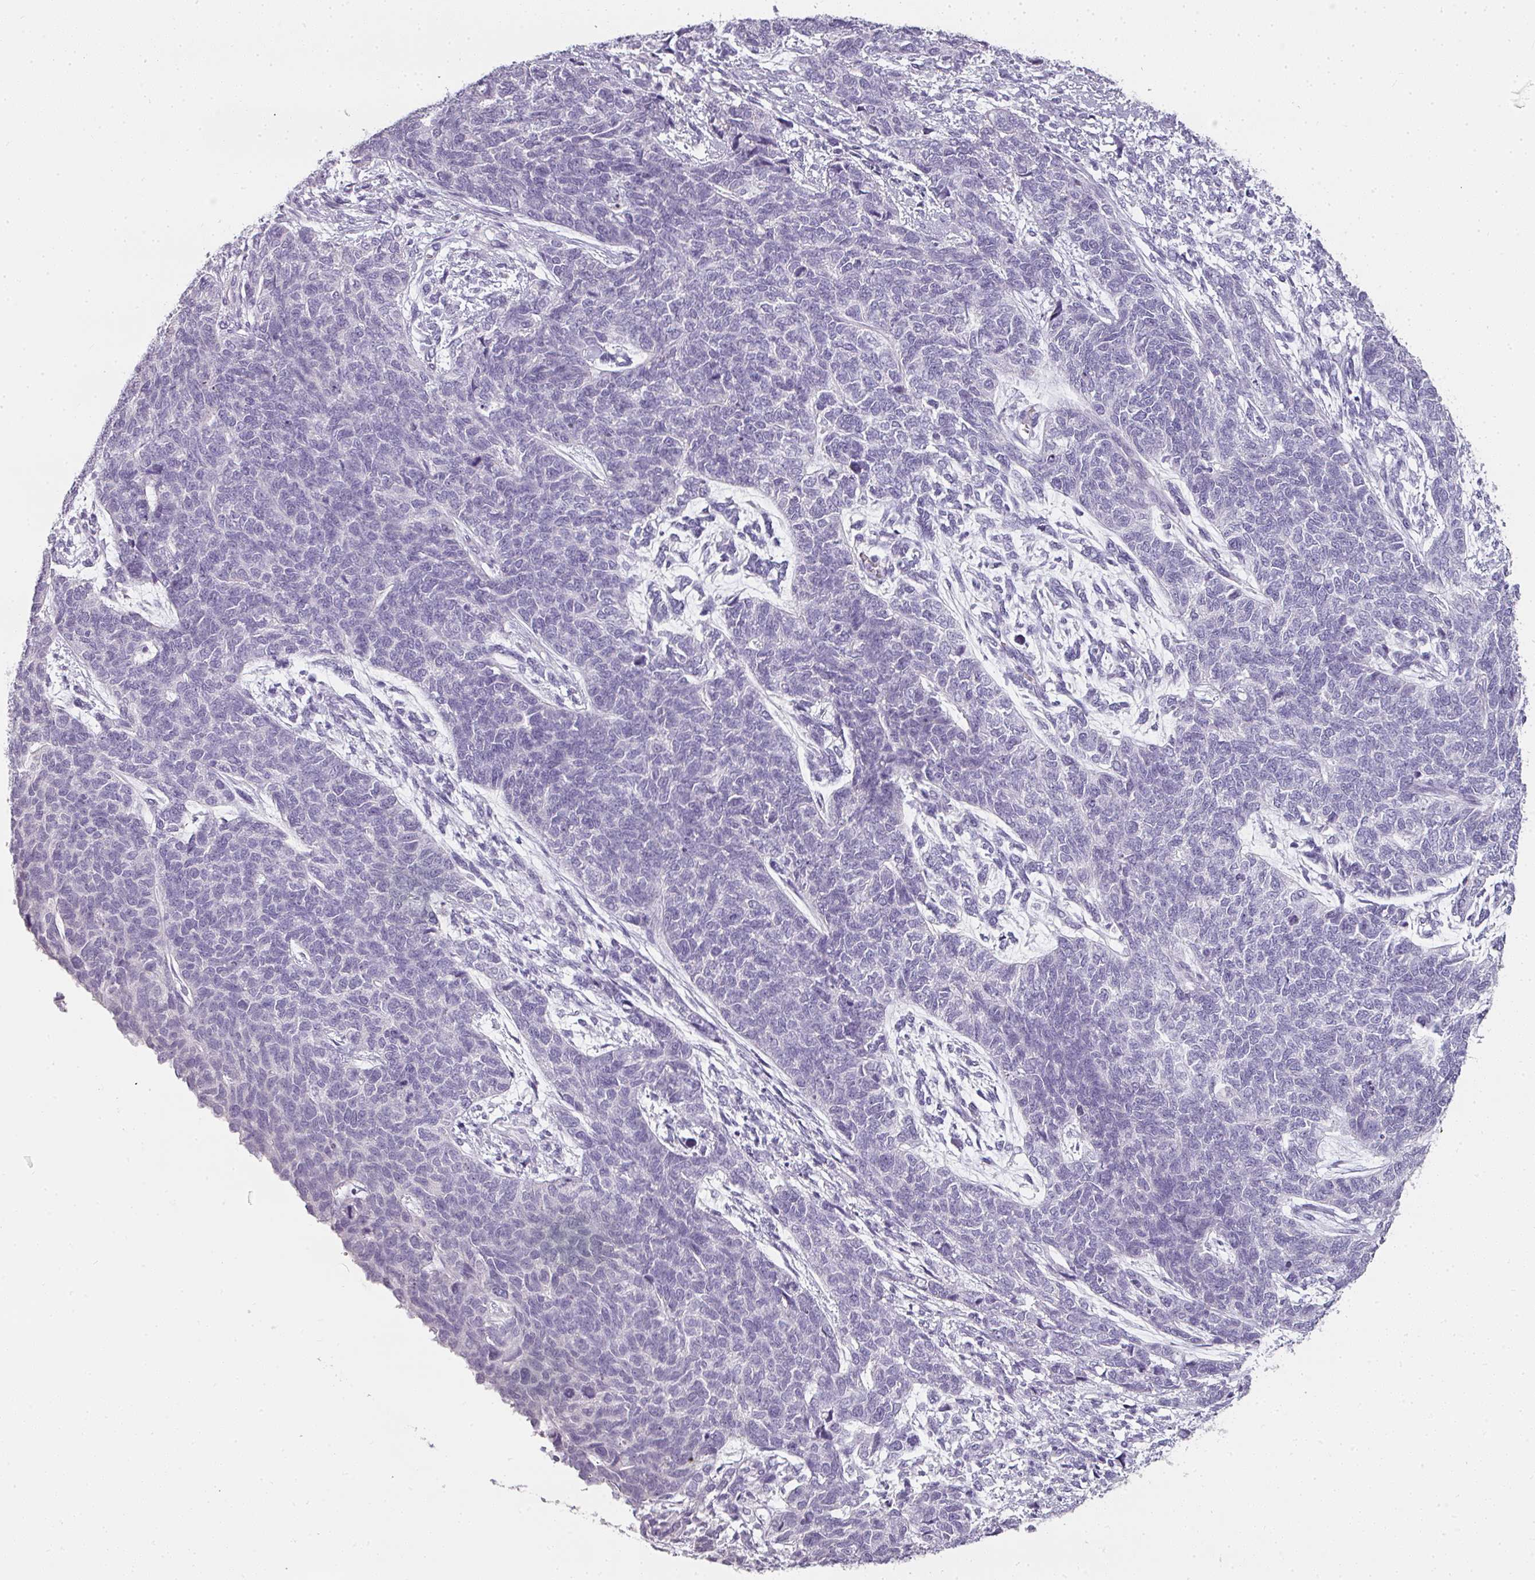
{"staining": {"intensity": "negative", "quantity": "none", "location": "none"}, "tissue": "cervical cancer", "cell_type": "Tumor cells", "image_type": "cancer", "snomed": [{"axis": "morphology", "description": "Squamous cell carcinoma, NOS"}, {"axis": "topography", "description": "Cervix"}], "caption": "The immunohistochemistry (IHC) image has no significant positivity in tumor cells of cervical cancer tissue.", "gene": "CAMP", "patient": {"sex": "female", "age": 63}}